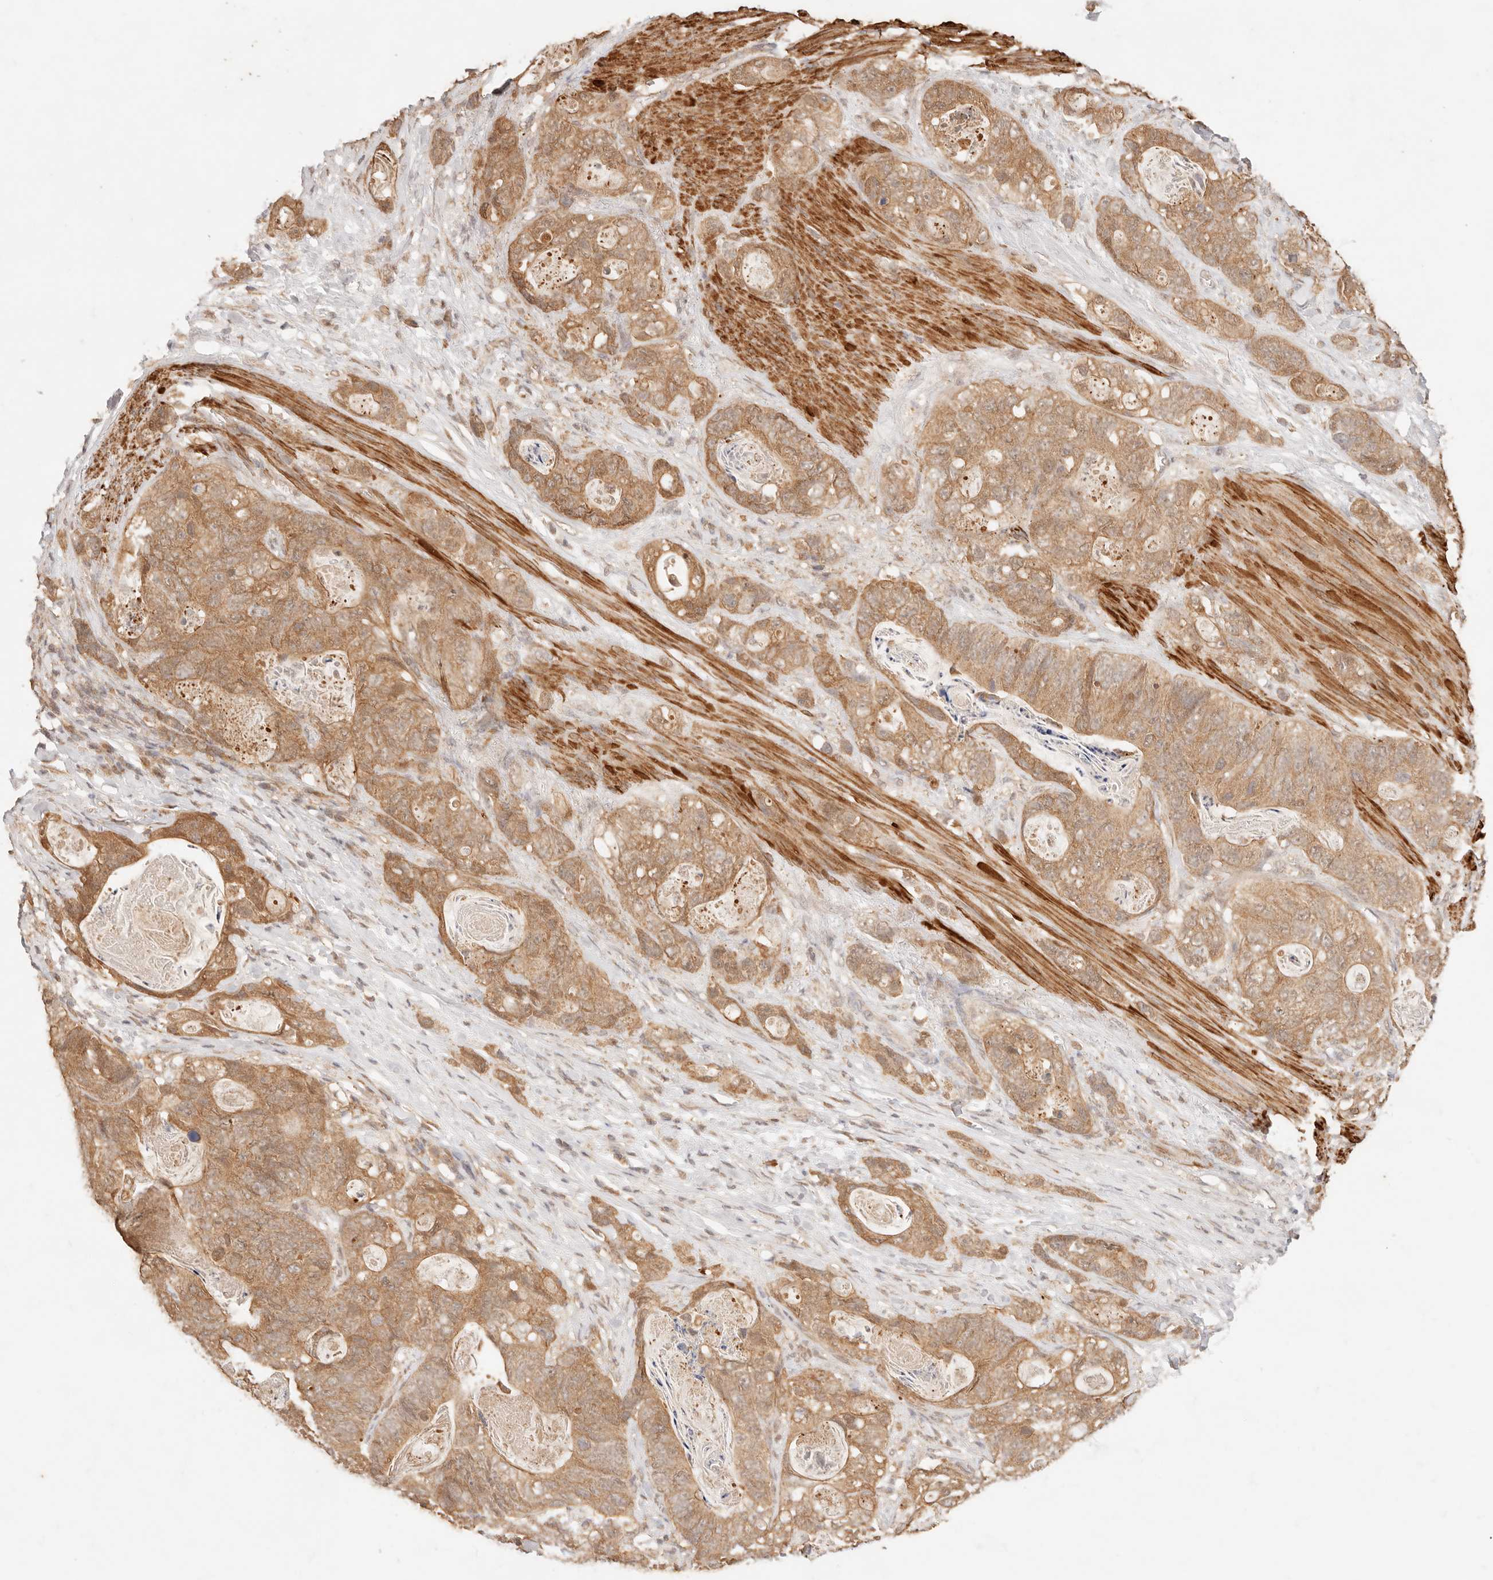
{"staining": {"intensity": "moderate", "quantity": ">75%", "location": "cytoplasmic/membranous"}, "tissue": "stomach cancer", "cell_type": "Tumor cells", "image_type": "cancer", "snomed": [{"axis": "morphology", "description": "Normal tissue, NOS"}, {"axis": "morphology", "description": "Adenocarcinoma, NOS"}, {"axis": "topography", "description": "Stomach"}], "caption": "Stomach cancer stained with a brown dye displays moderate cytoplasmic/membranous positive staining in approximately >75% of tumor cells.", "gene": "TRIM11", "patient": {"sex": "female", "age": 89}}